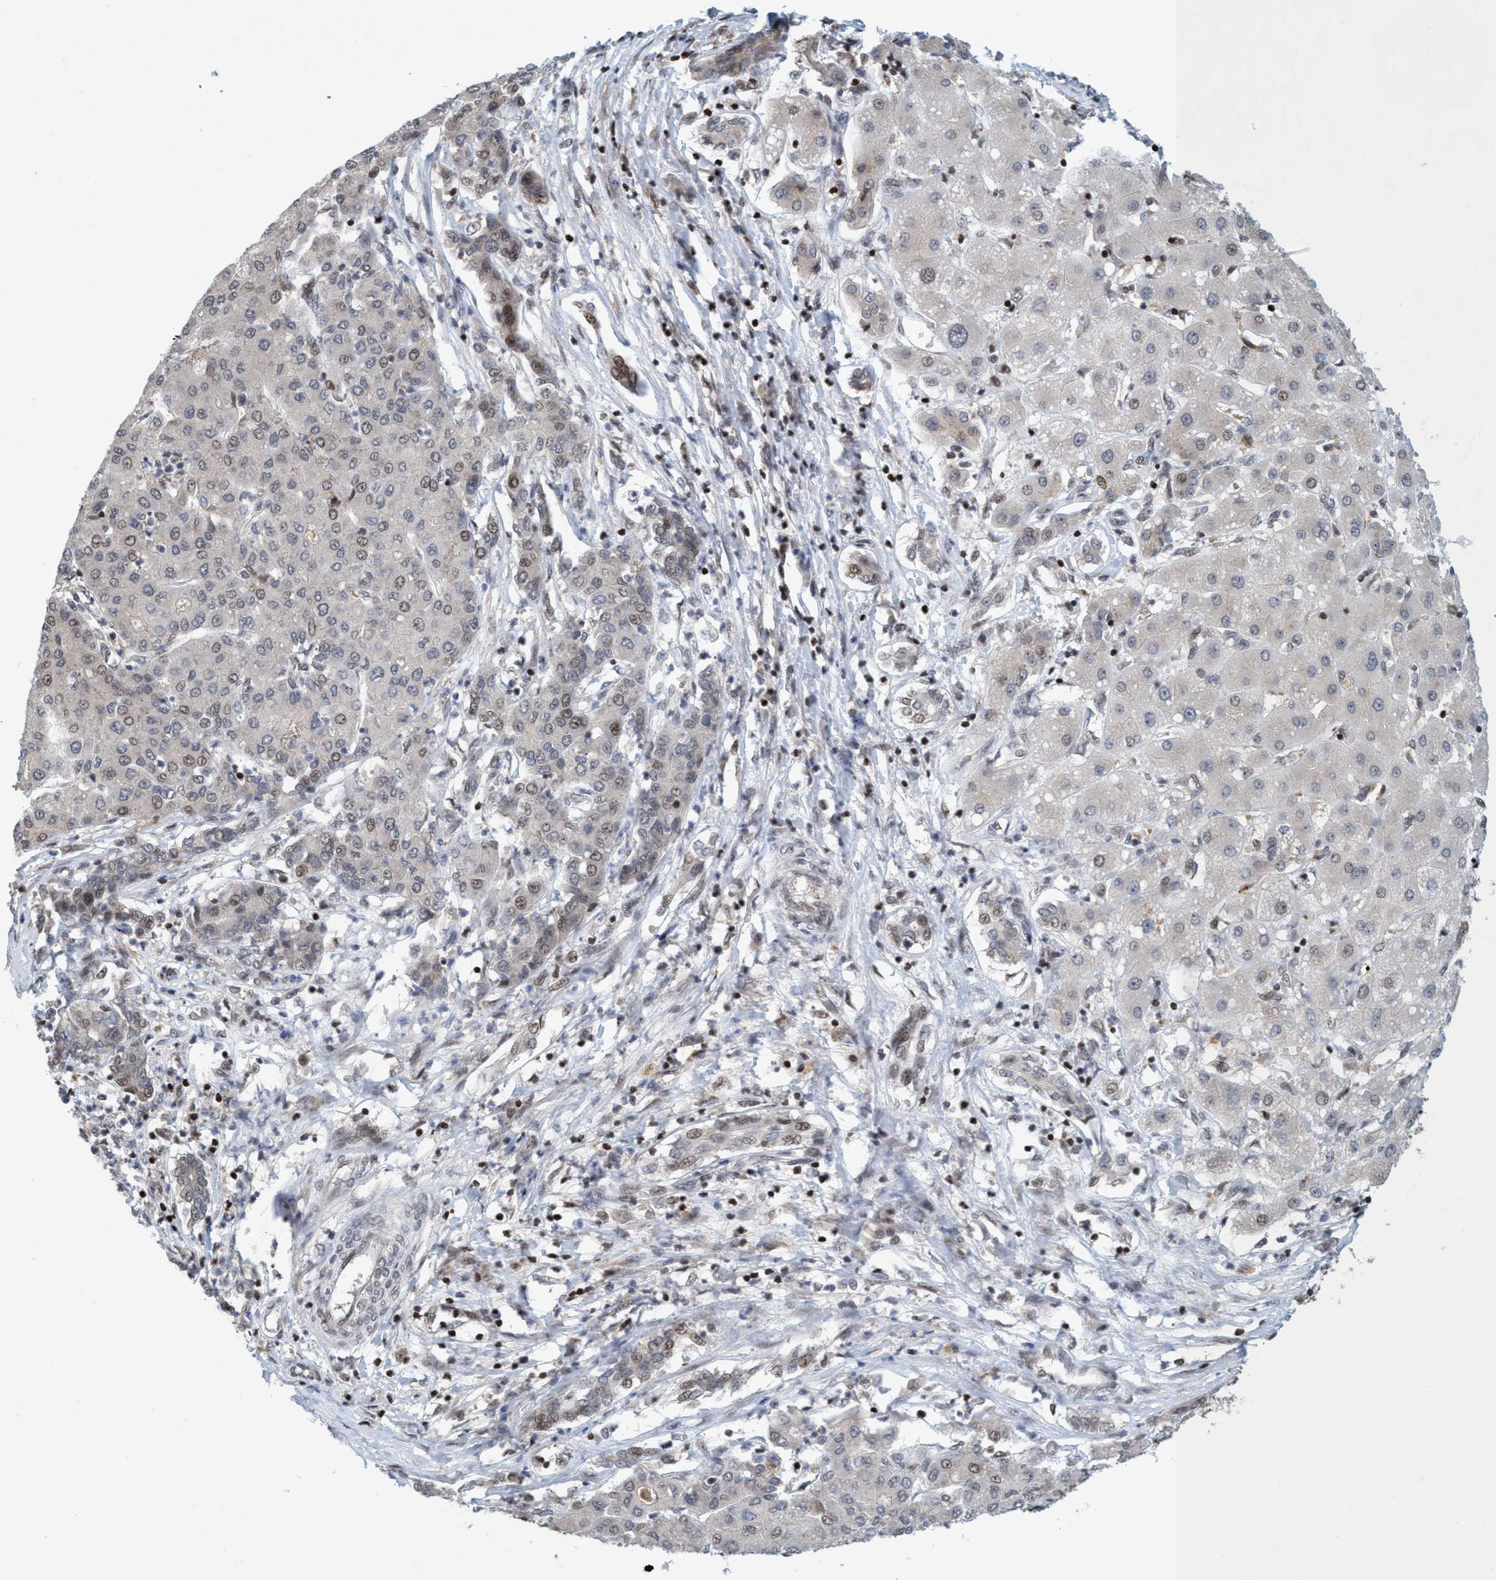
{"staining": {"intensity": "weak", "quantity": "25%-75%", "location": "nuclear"}, "tissue": "liver cancer", "cell_type": "Tumor cells", "image_type": "cancer", "snomed": [{"axis": "morphology", "description": "Carcinoma, Hepatocellular, NOS"}, {"axis": "topography", "description": "Liver"}], "caption": "IHC (DAB) staining of liver hepatocellular carcinoma exhibits weak nuclear protein expression in about 25%-75% of tumor cells. The staining was performed using DAB to visualize the protein expression in brown, while the nuclei were stained in blue with hematoxylin (Magnification: 20x).", "gene": "SMCR8", "patient": {"sex": "male", "age": 65}}